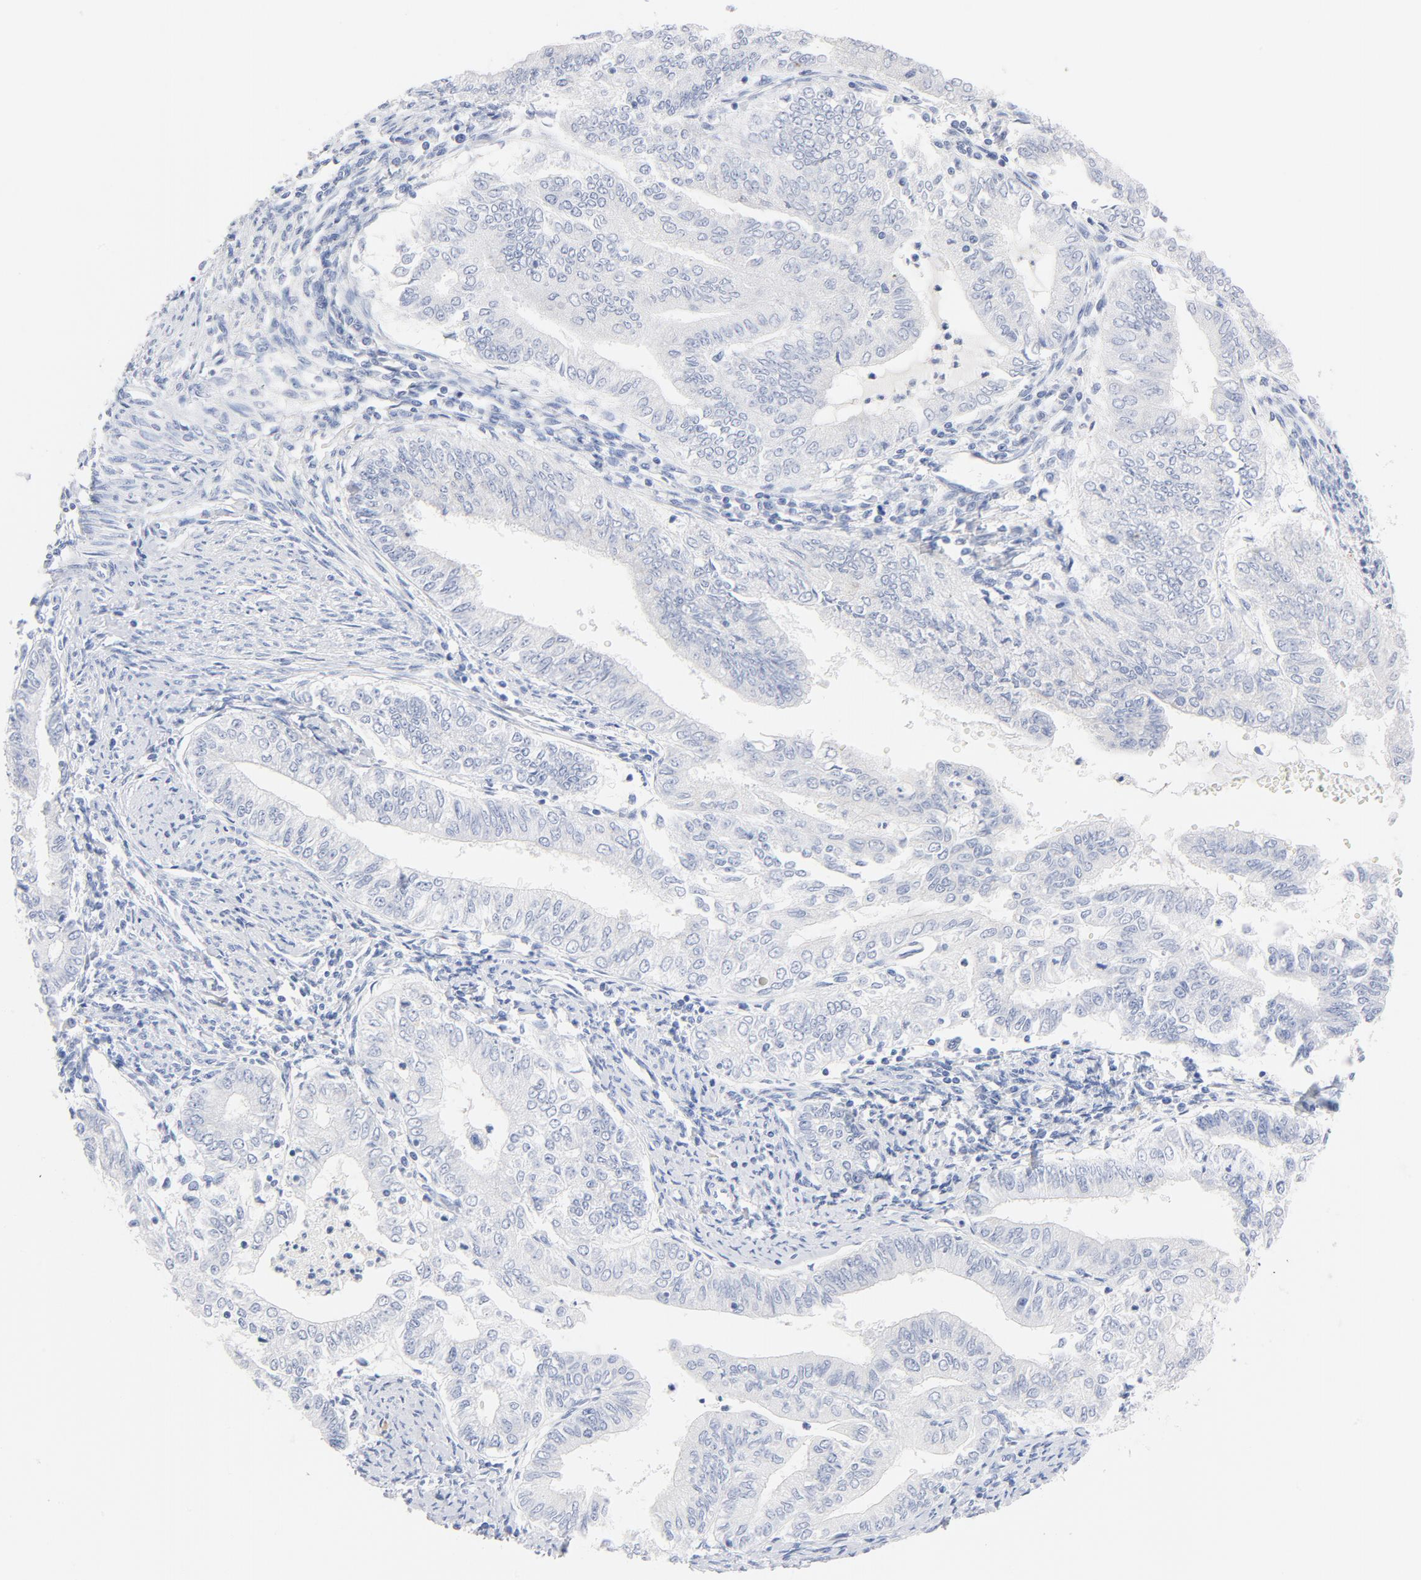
{"staining": {"intensity": "negative", "quantity": "none", "location": "none"}, "tissue": "endometrial cancer", "cell_type": "Tumor cells", "image_type": "cancer", "snomed": [{"axis": "morphology", "description": "Adenocarcinoma, NOS"}, {"axis": "topography", "description": "Endometrium"}], "caption": "Immunohistochemical staining of human endometrial cancer demonstrates no significant expression in tumor cells.", "gene": "FGFR3", "patient": {"sex": "female", "age": 66}}